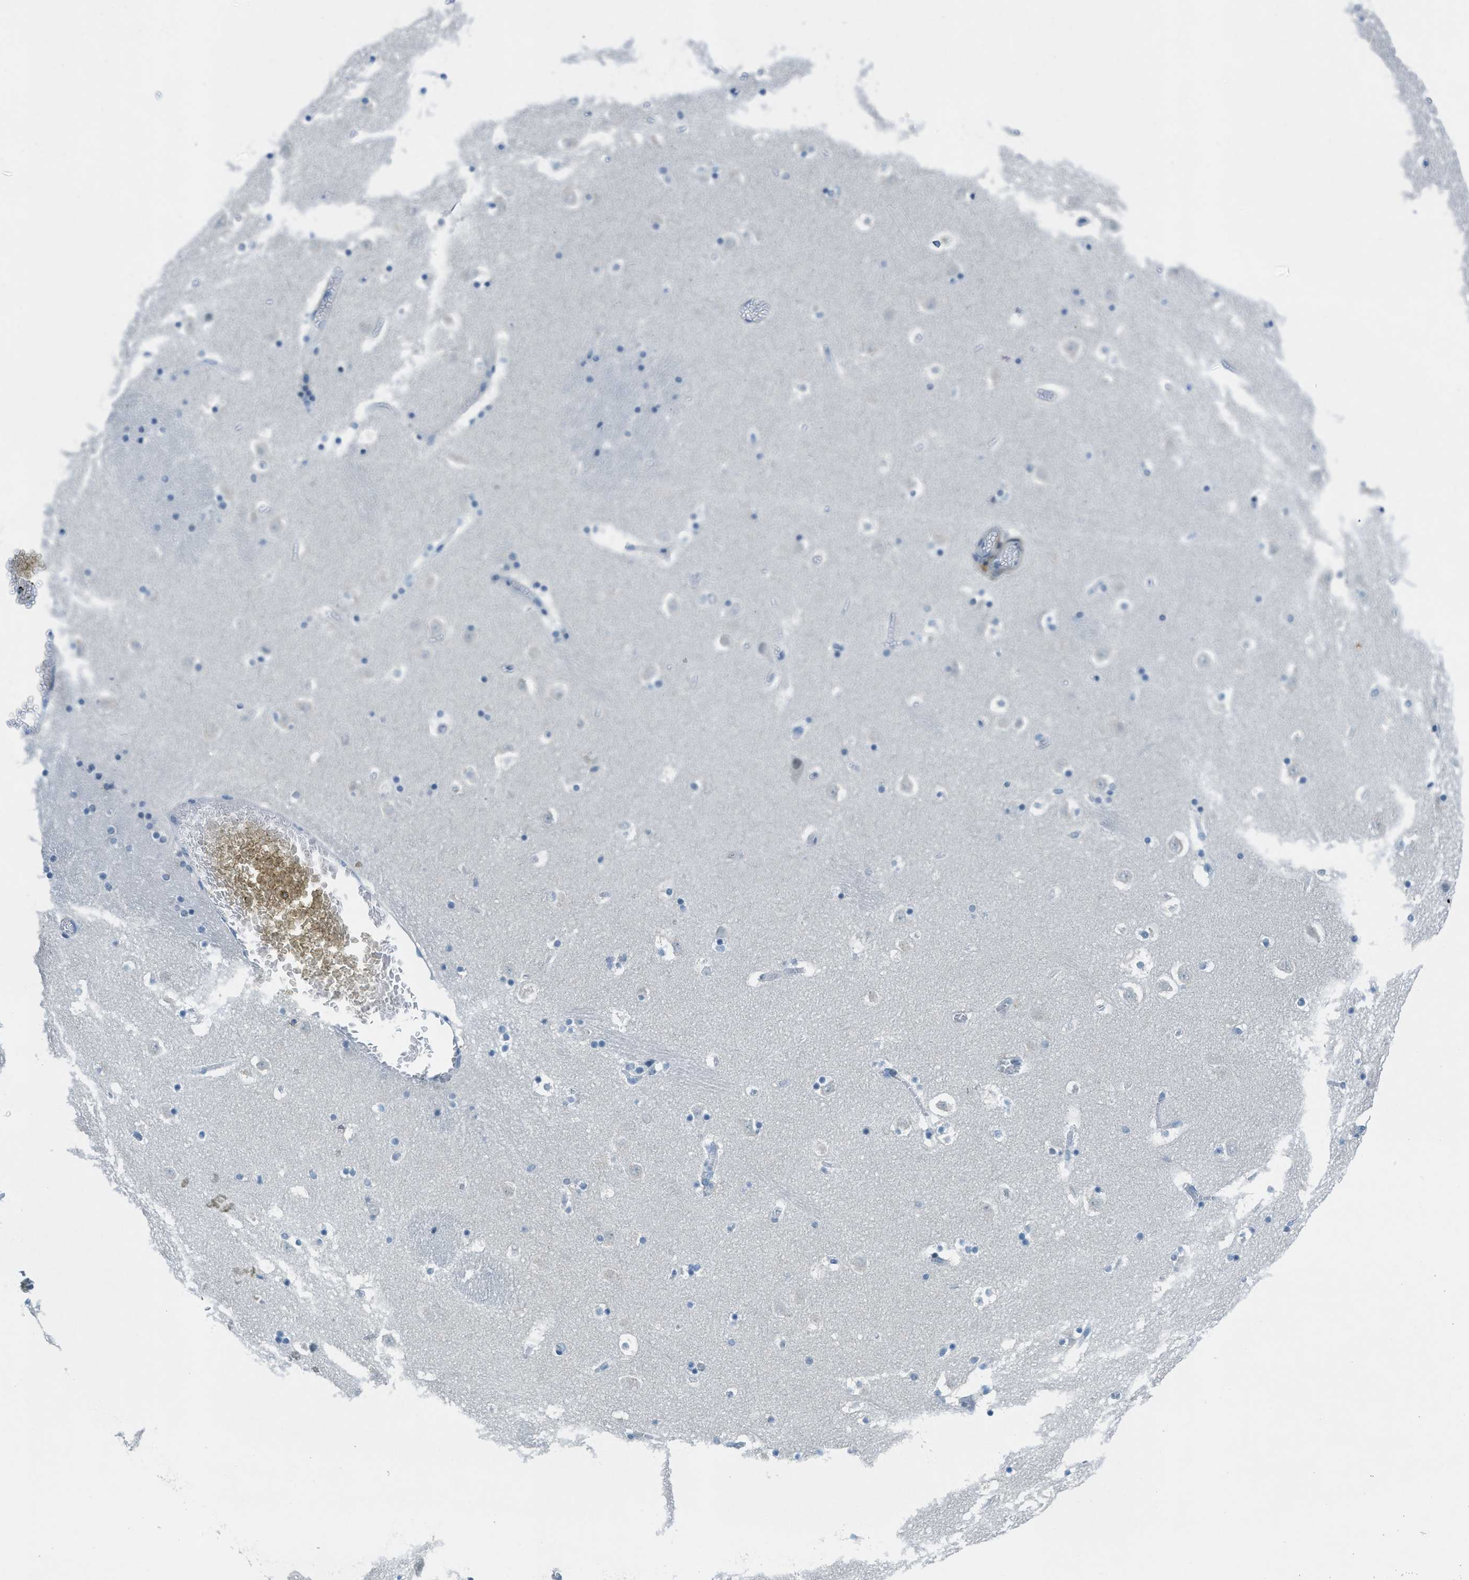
{"staining": {"intensity": "negative", "quantity": "none", "location": "none"}, "tissue": "caudate", "cell_type": "Glial cells", "image_type": "normal", "snomed": [{"axis": "morphology", "description": "Normal tissue, NOS"}, {"axis": "topography", "description": "Lateral ventricle wall"}], "caption": "The photomicrograph demonstrates no staining of glial cells in unremarkable caudate. (Stains: DAB (3,3'-diaminobenzidine) IHC with hematoxylin counter stain, Microscopy: brightfield microscopy at high magnification).", "gene": "KLHL8", "patient": {"sex": "male", "age": 45}}